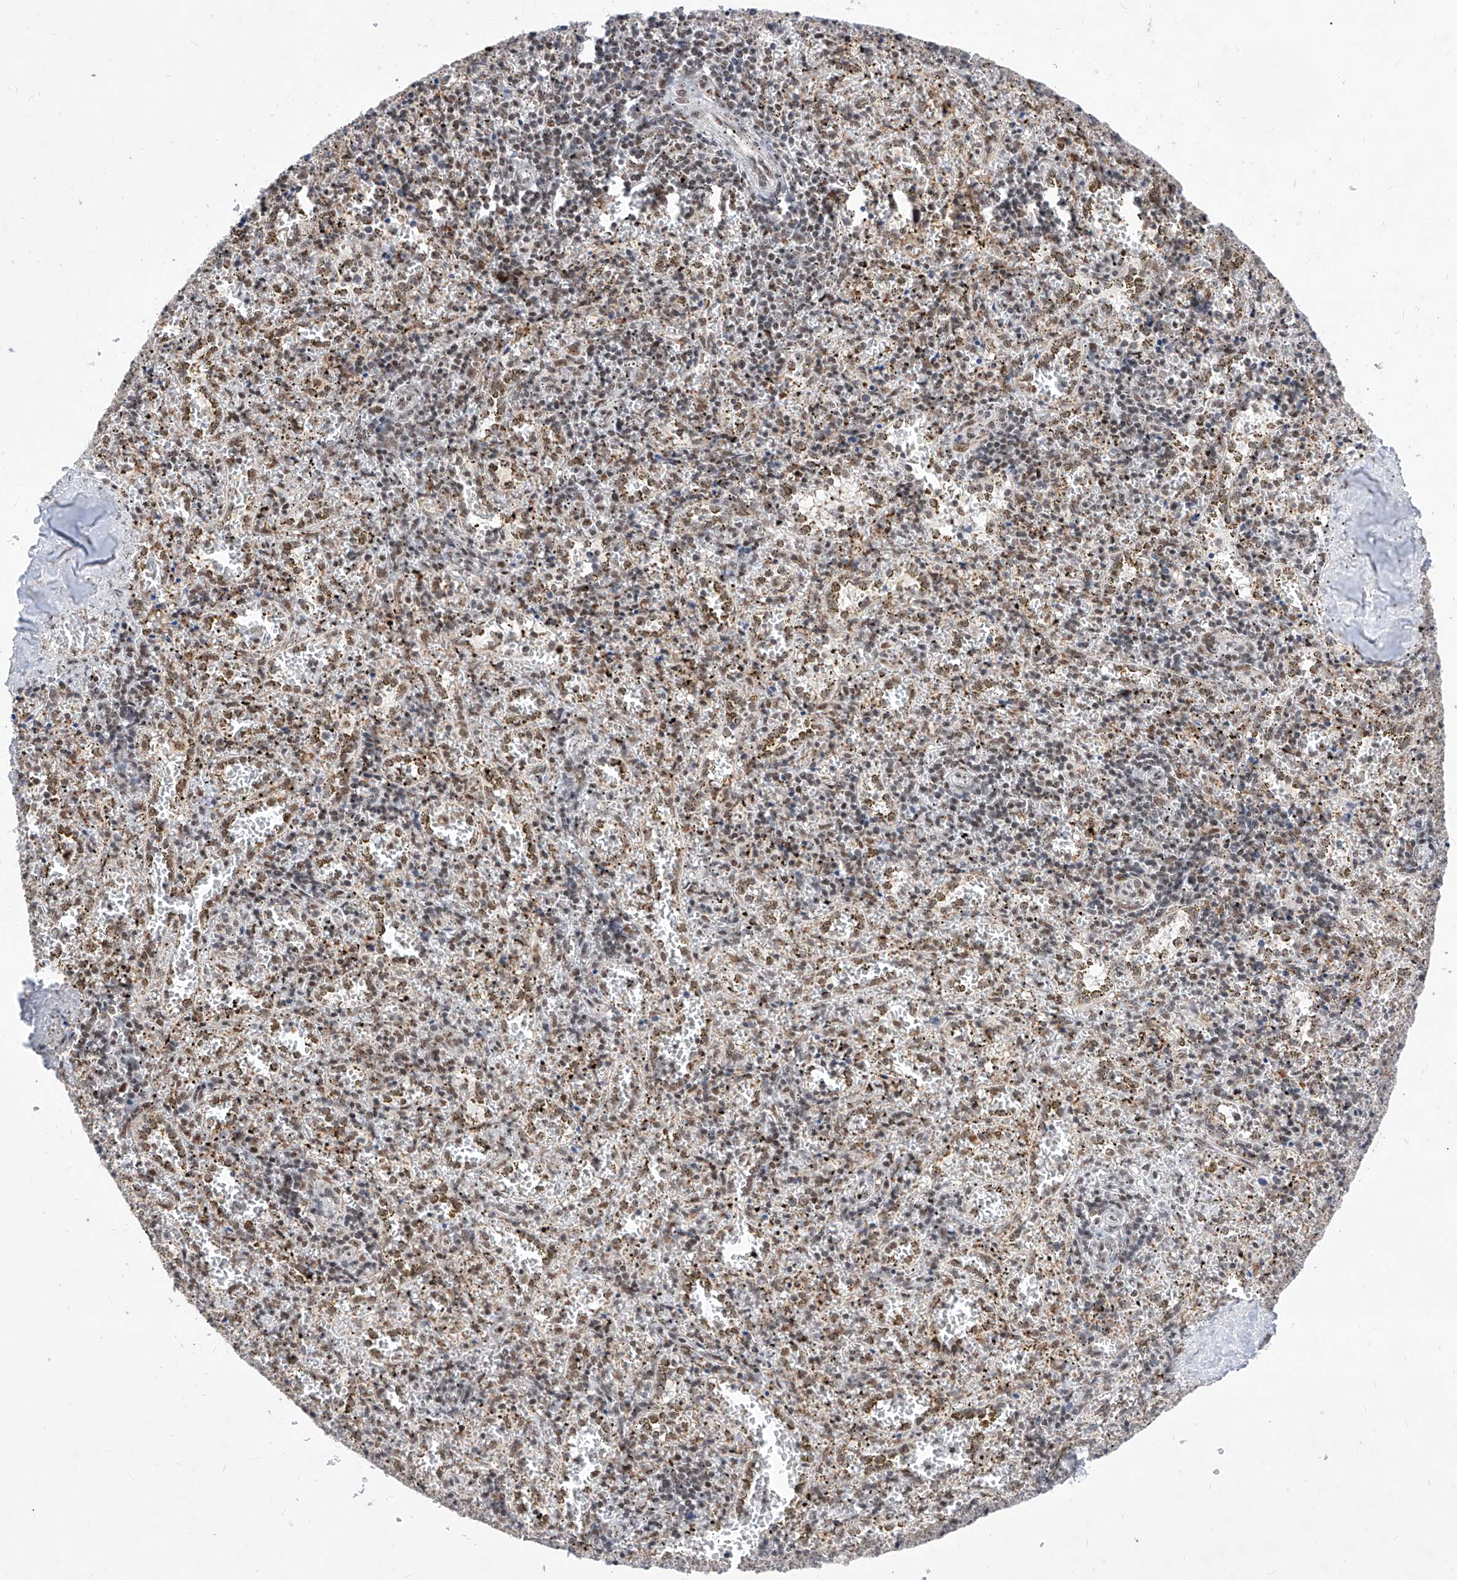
{"staining": {"intensity": "weak", "quantity": ">75%", "location": "nuclear"}, "tissue": "spleen", "cell_type": "Cells in red pulp", "image_type": "normal", "snomed": [{"axis": "morphology", "description": "Normal tissue, NOS"}, {"axis": "topography", "description": "Spleen"}], "caption": "This histopathology image displays immunohistochemistry (IHC) staining of normal spleen, with low weak nuclear staining in about >75% of cells in red pulp.", "gene": "PHF5A", "patient": {"sex": "male", "age": 11}}